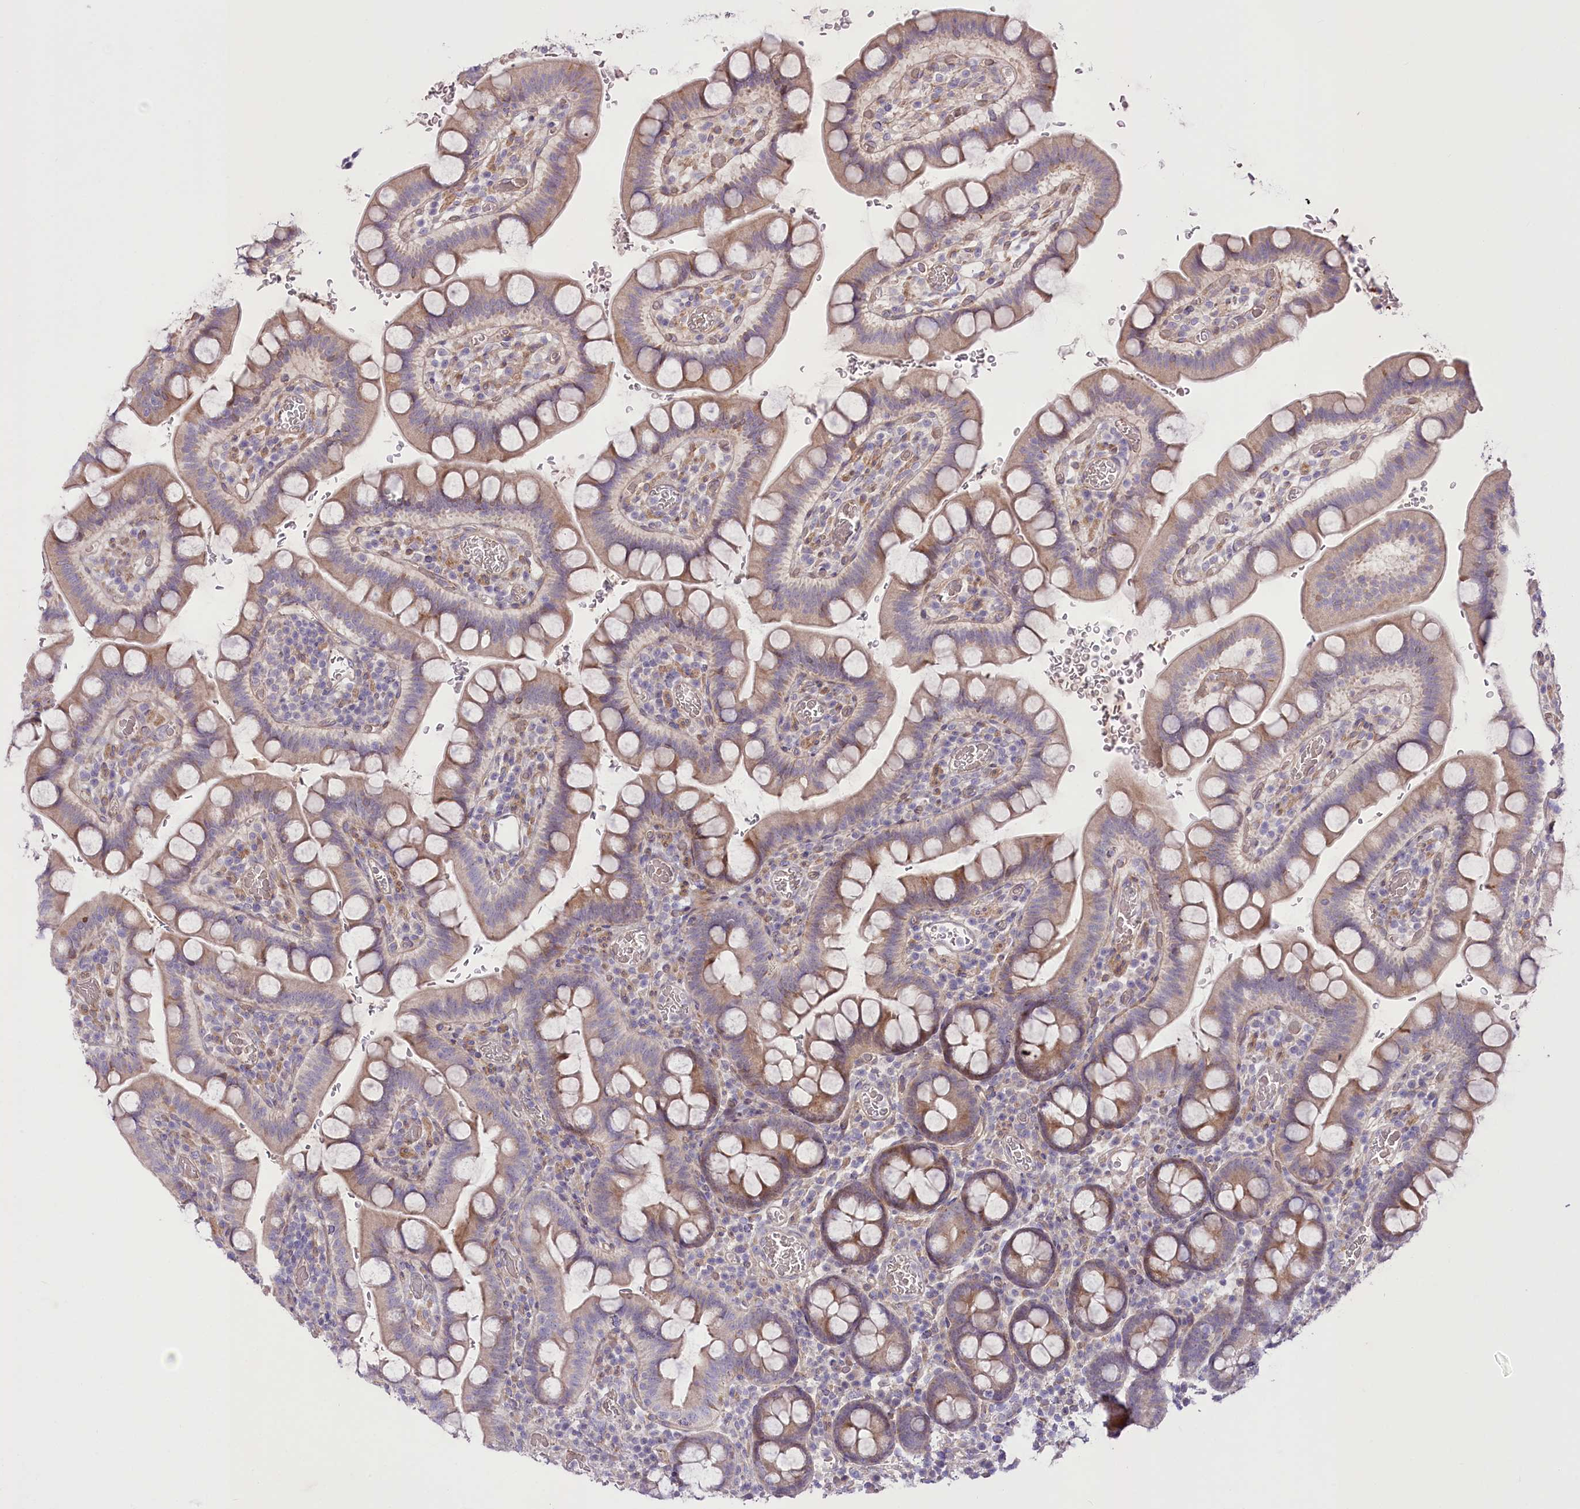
{"staining": {"intensity": "moderate", "quantity": ">75%", "location": "cytoplasmic/membranous"}, "tissue": "small intestine", "cell_type": "Glandular cells", "image_type": "normal", "snomed": [{"axis": "morphology", "description": "Normal tissue, NOS"}, {"axis": "topography", "description": "Stomach, upper"}, {"axis": "topography", "description": "Stomach, lower"}, {"axis": "topography", "description": "Small intestine"}], "caption": "This micrograph reveals IHC staining of unremarkable small intestine, with medium moderate cytoplasmic/membranous expression in about >75% of glandular cells.", "gene": "TRUB1", "patient": {"sex": "male", "age": 68}}